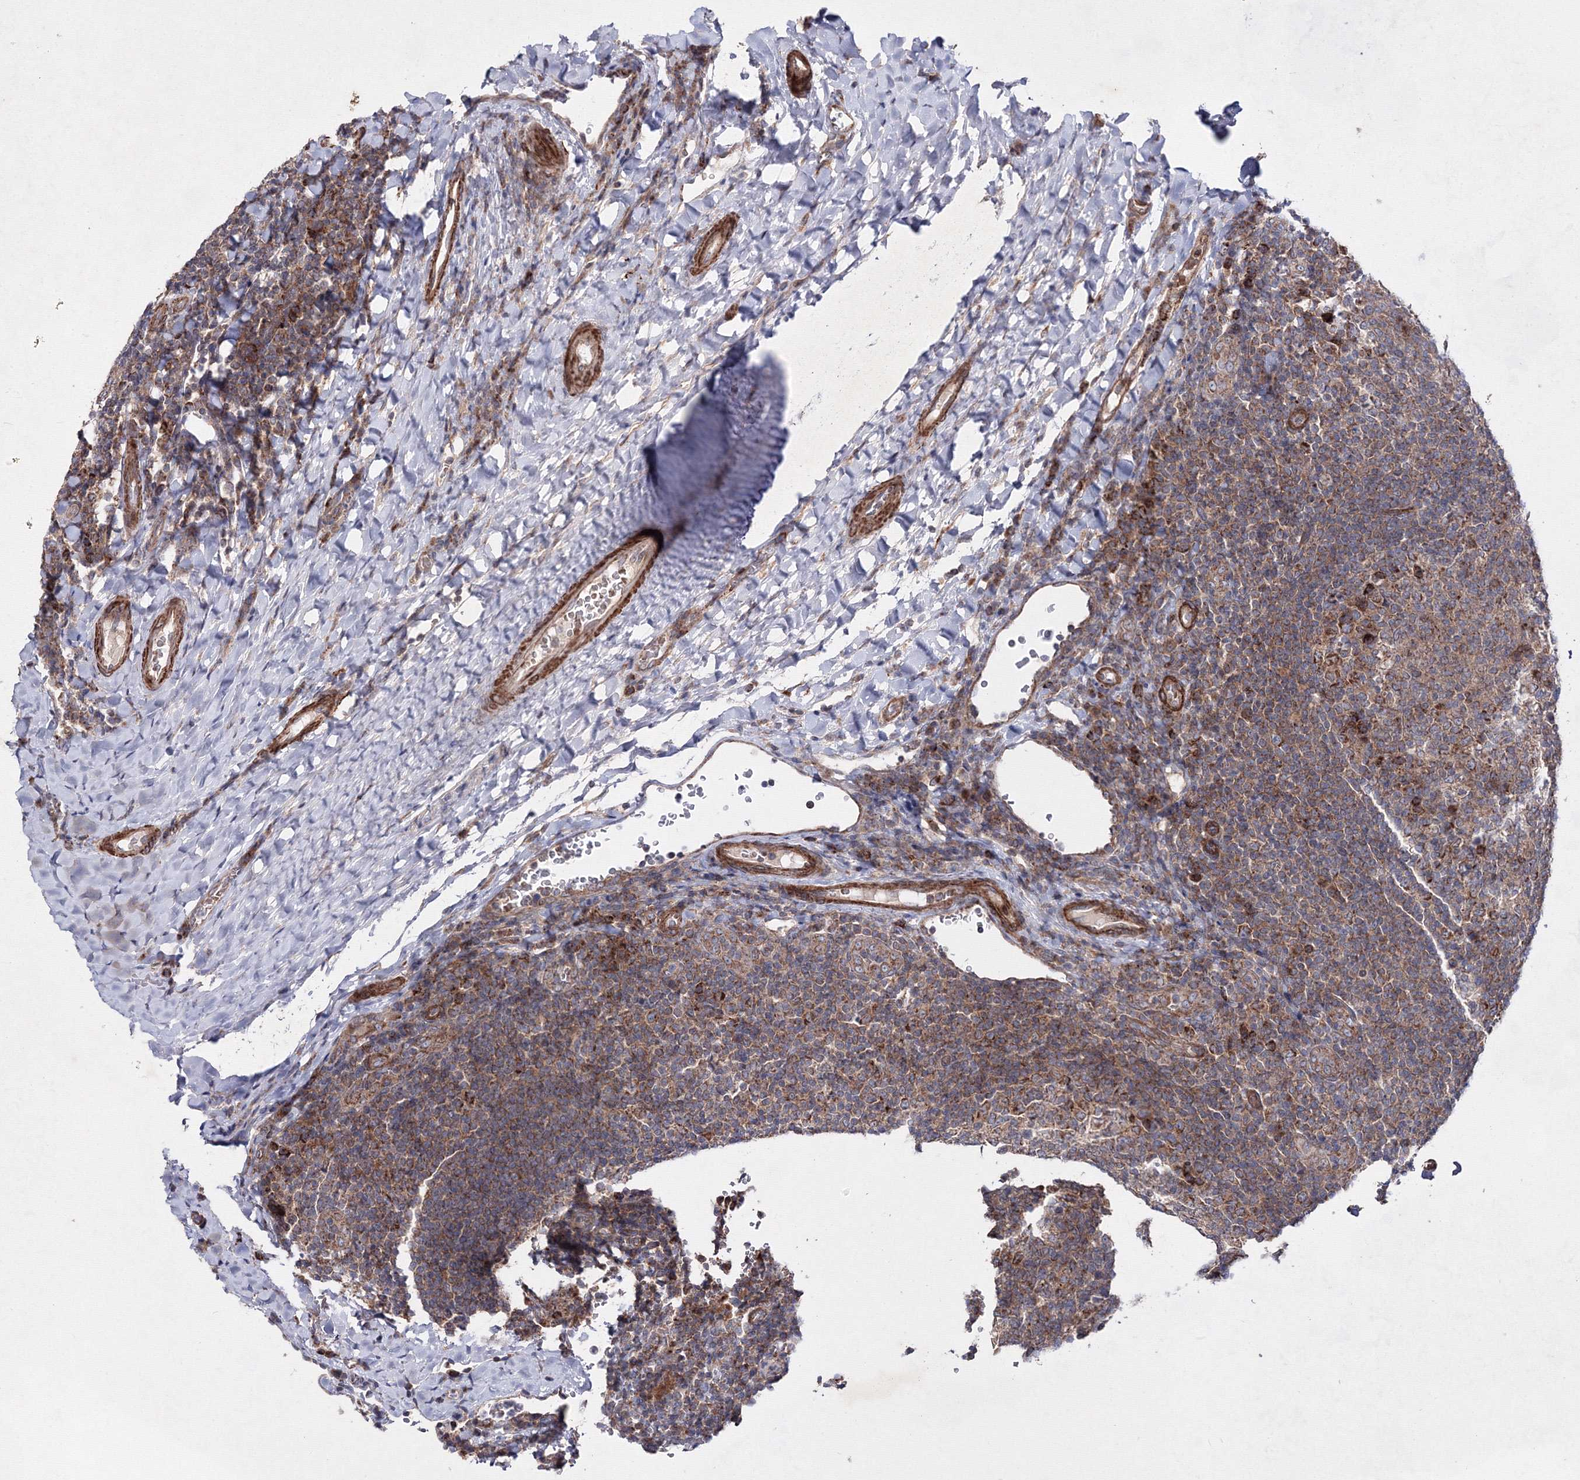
{"staining": {"intensity": "moderate", "quantity": ">75%", "location": "cytoplasmic/membranous"}, "tissue": "tonsil", "cell_type": "Germinal center cells", "image_type": "normal", "snomed": [{"axis": "morphology", "description": "Normal tissue, NOS"}, {"axis": "topography", "description": "Tonsil"}], "caption": "Moderate cytoplasmic/membranous expression for a protein is identified in approximately >75% of germinal center cells of benign tonsil using immunohistochemistry (IHC).", "gene": "GFM1", "patient": {"sex": "male", "age": 17}}